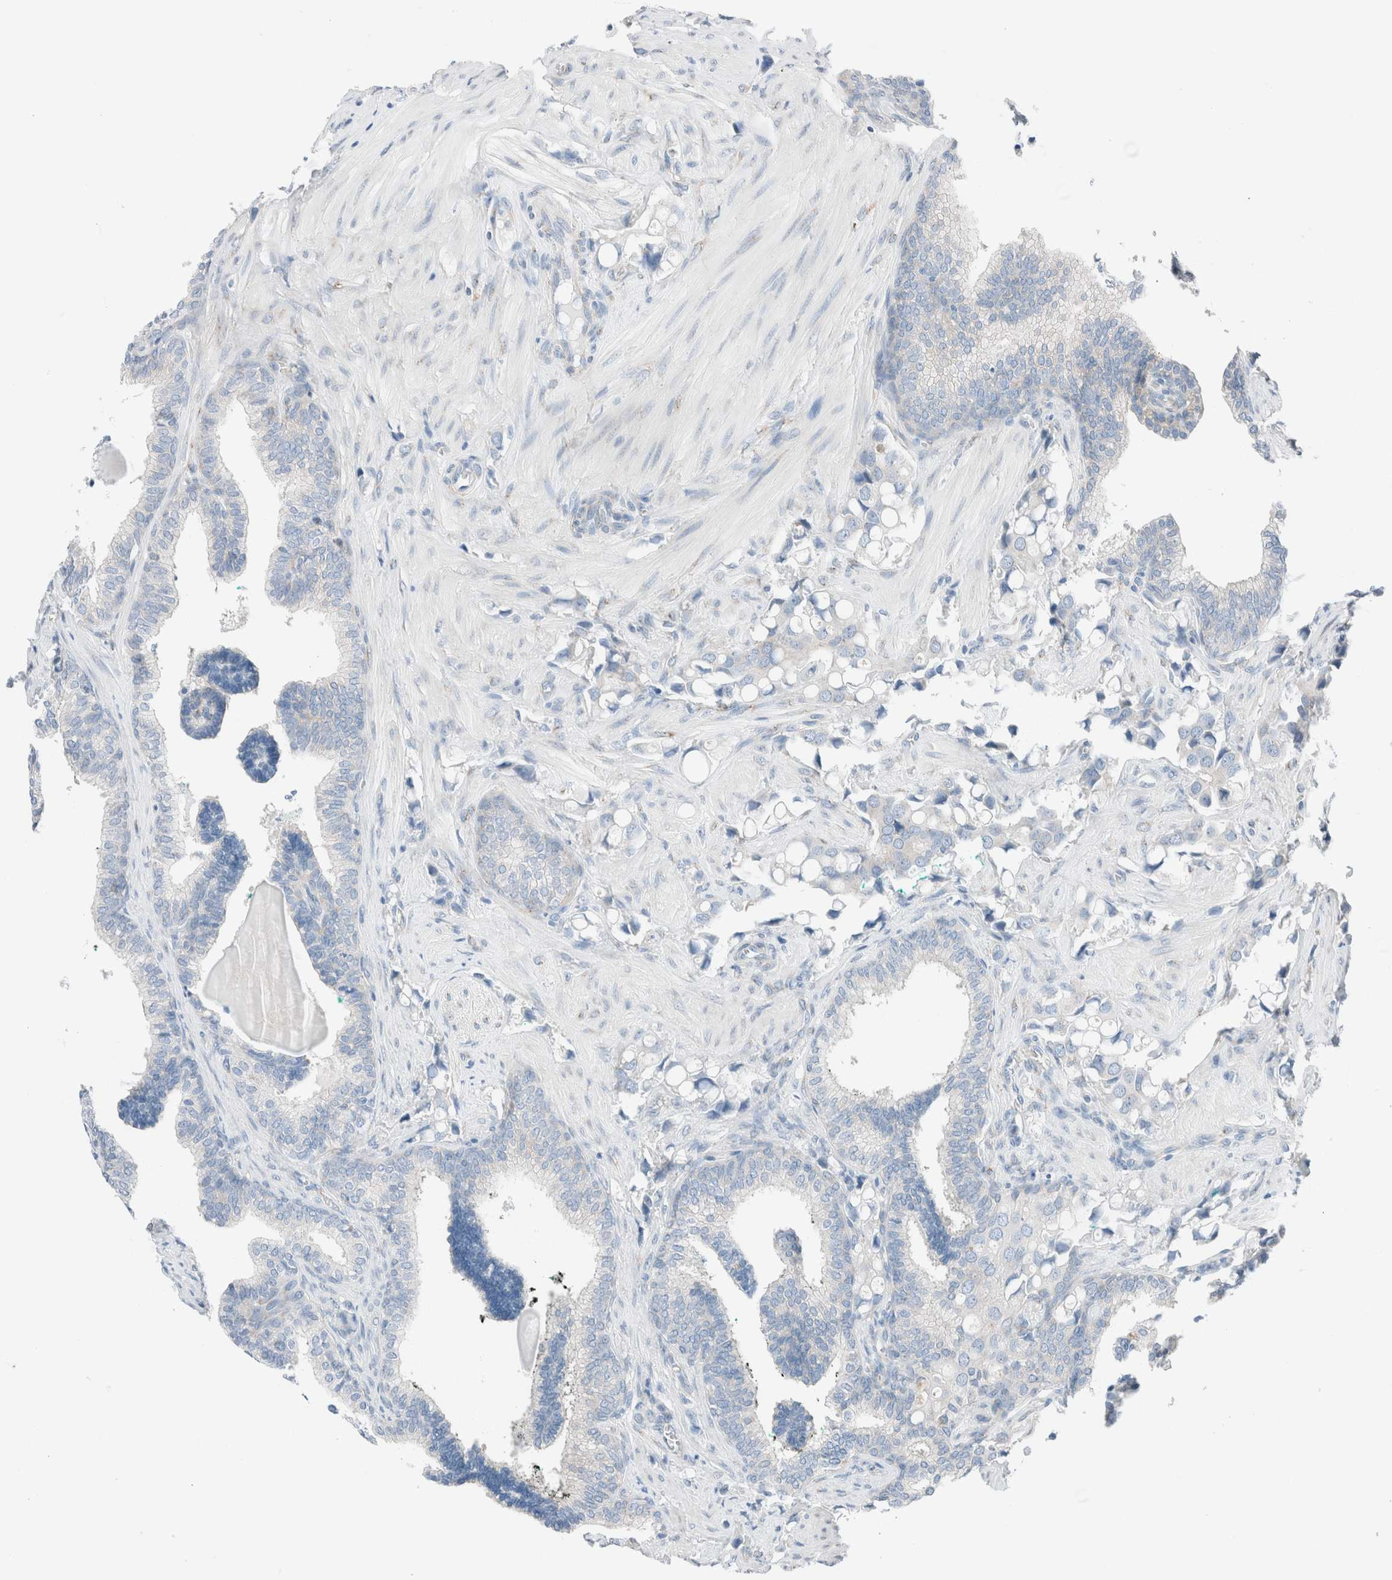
{"staining": {"intensity": "negative", "quantity": "none", "location": "none"}, "tissue": "prostate cancer", "cell_type": "Tumor cells", "image_type": "cancer", "snomed": [{"axis": "morphology", "description": "Adenocarcinoma, High grade"}, {"axis": "topography", "description": "Prostate"}], "caption": "An IHC micrograph of prostate adenocarcinoma (high-grade) is shown. There is no staining in tumor cells of prostate adenocarcinoma (high-grade).", "gene": "CASC3", "patient": {"sex": "male", "age": 52}}